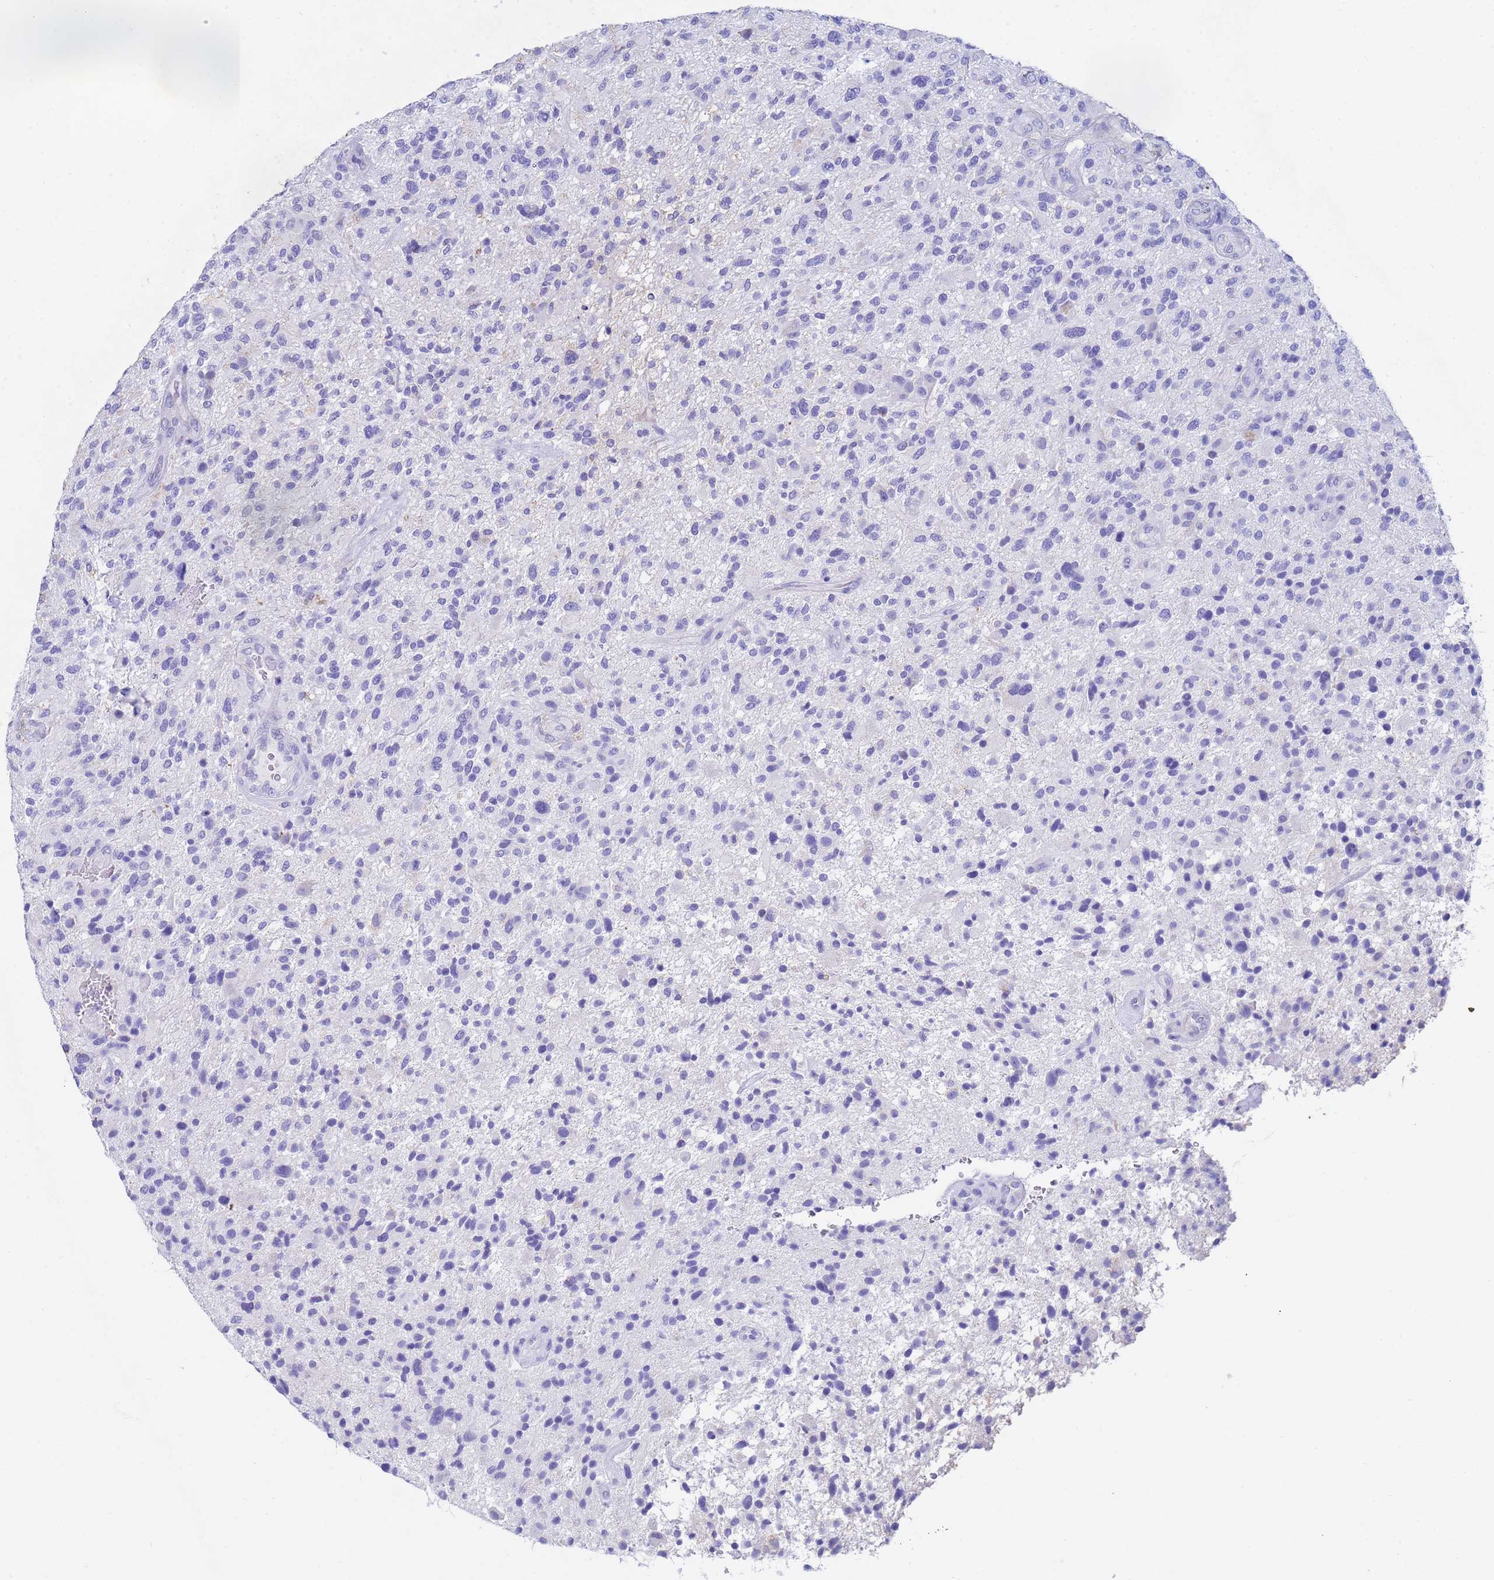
{"staining": {"intensity": "negative", "quantity": "none", "location": "none"}, "tissue": "glioma", "cell_type": "Tumor cells", "image_type": "cancer", "snomed": [{"axis": "morphology", "description": "Glioma, malignant, High grade"}, {"axis": "topography", "description": "Brain"}], "caption": "This is an immunohistochemistry (IHC) micrograph of human glioma. There is no positivity in tumor cells.", "gene": "CSTB", "patient": {"sex": "male", "age": 47}}